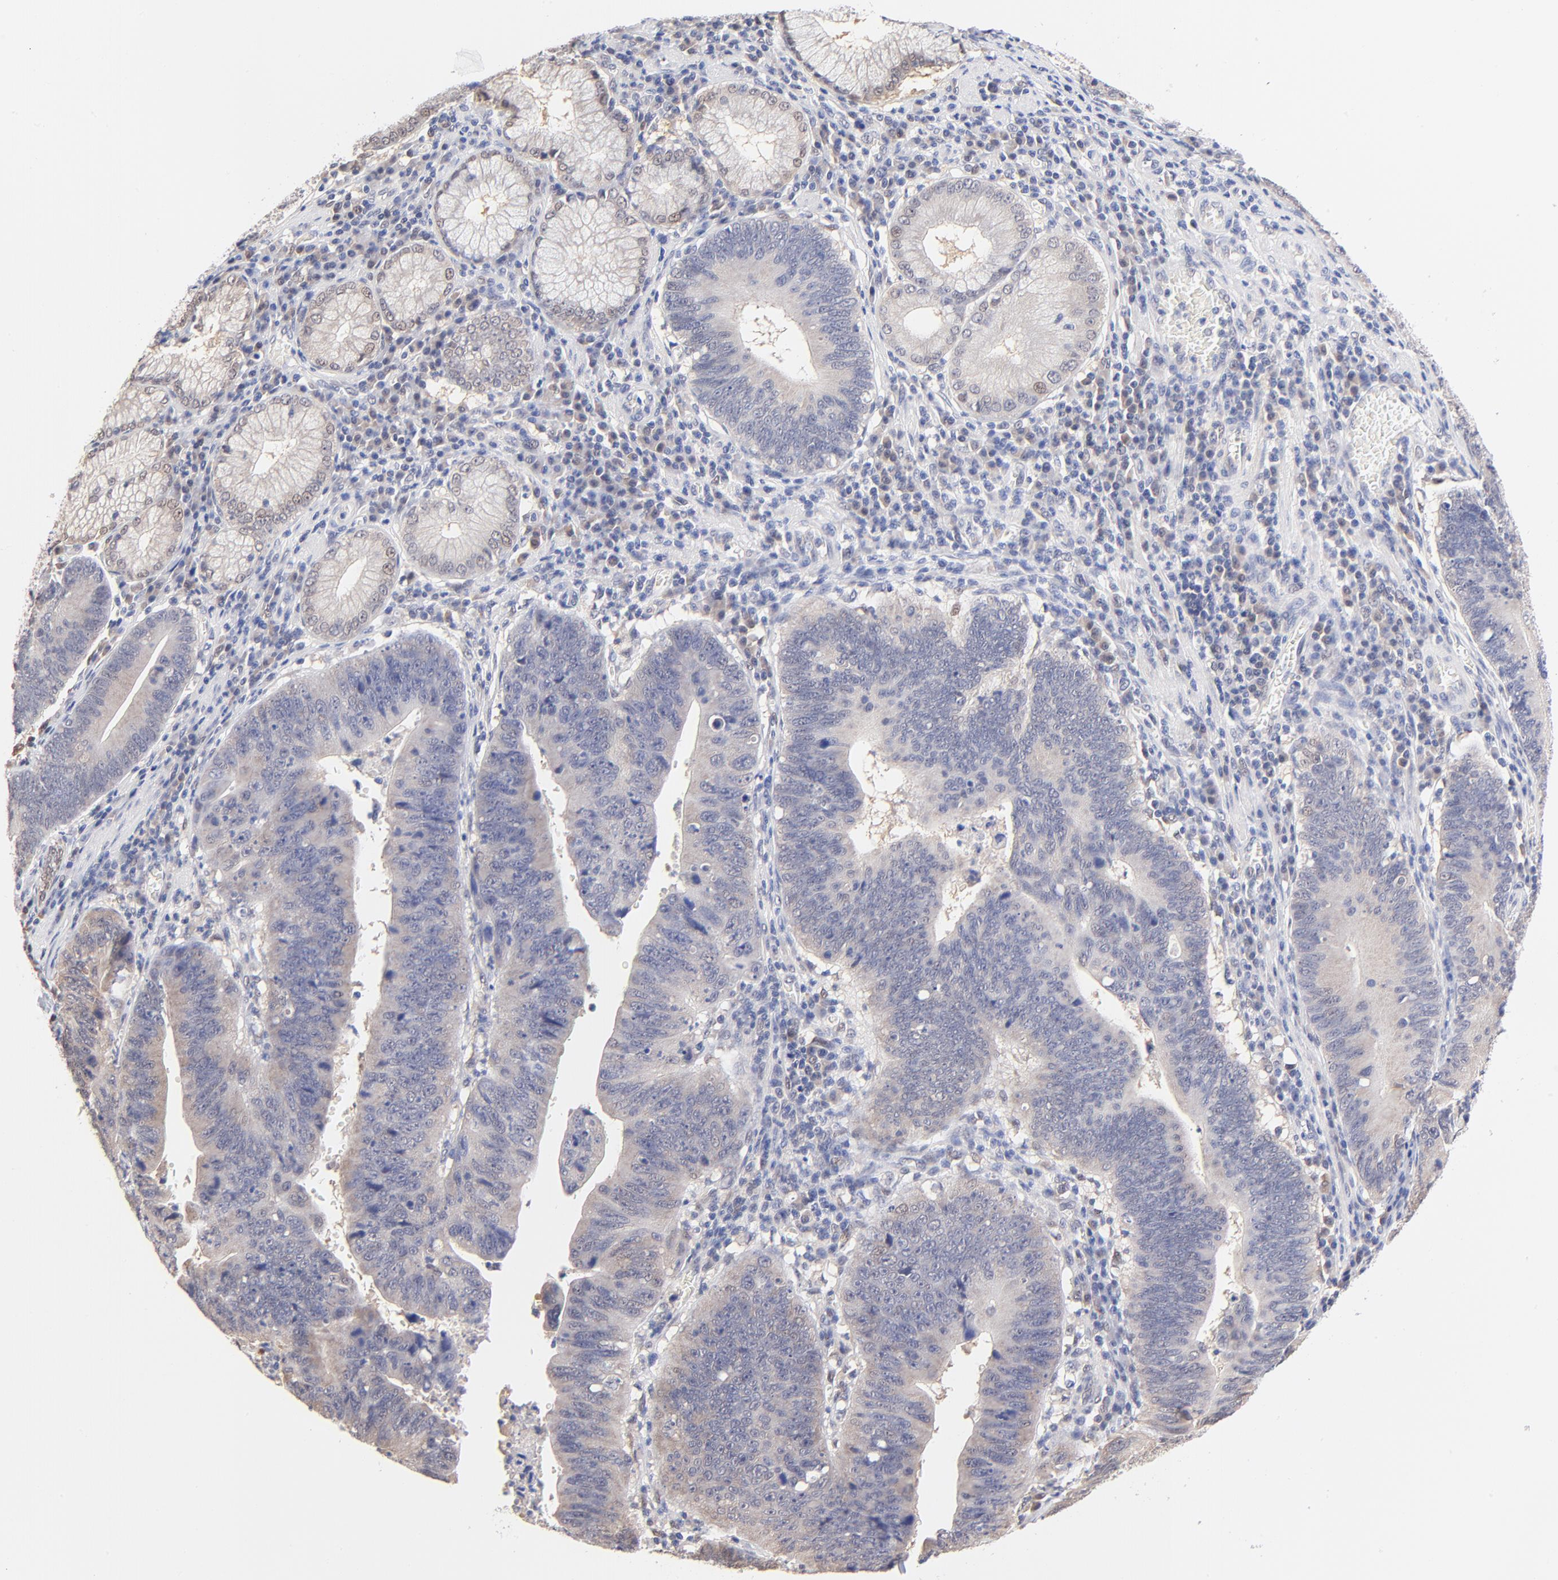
{"staining": {"intensity": "negative", "quantity": "none", "location": "none"}, "tissue": "stomach cancer", "cell_type": "Tumor cells", "image_type": "cancer", "snomed": [{"axis": "morphology", "description": "Adenocarcinoma, NOS"}, {"axis": "topography", "description": "Stomach"}], "caption": "Image shows no significant protein expression in tumor cells of stomach cancer (adenocarcinoma). (Immunohistochemistry, brightfield microscopy, high magnification).", "gene": "TXNL1", "patient": {"sex": "male", "age": 59}}